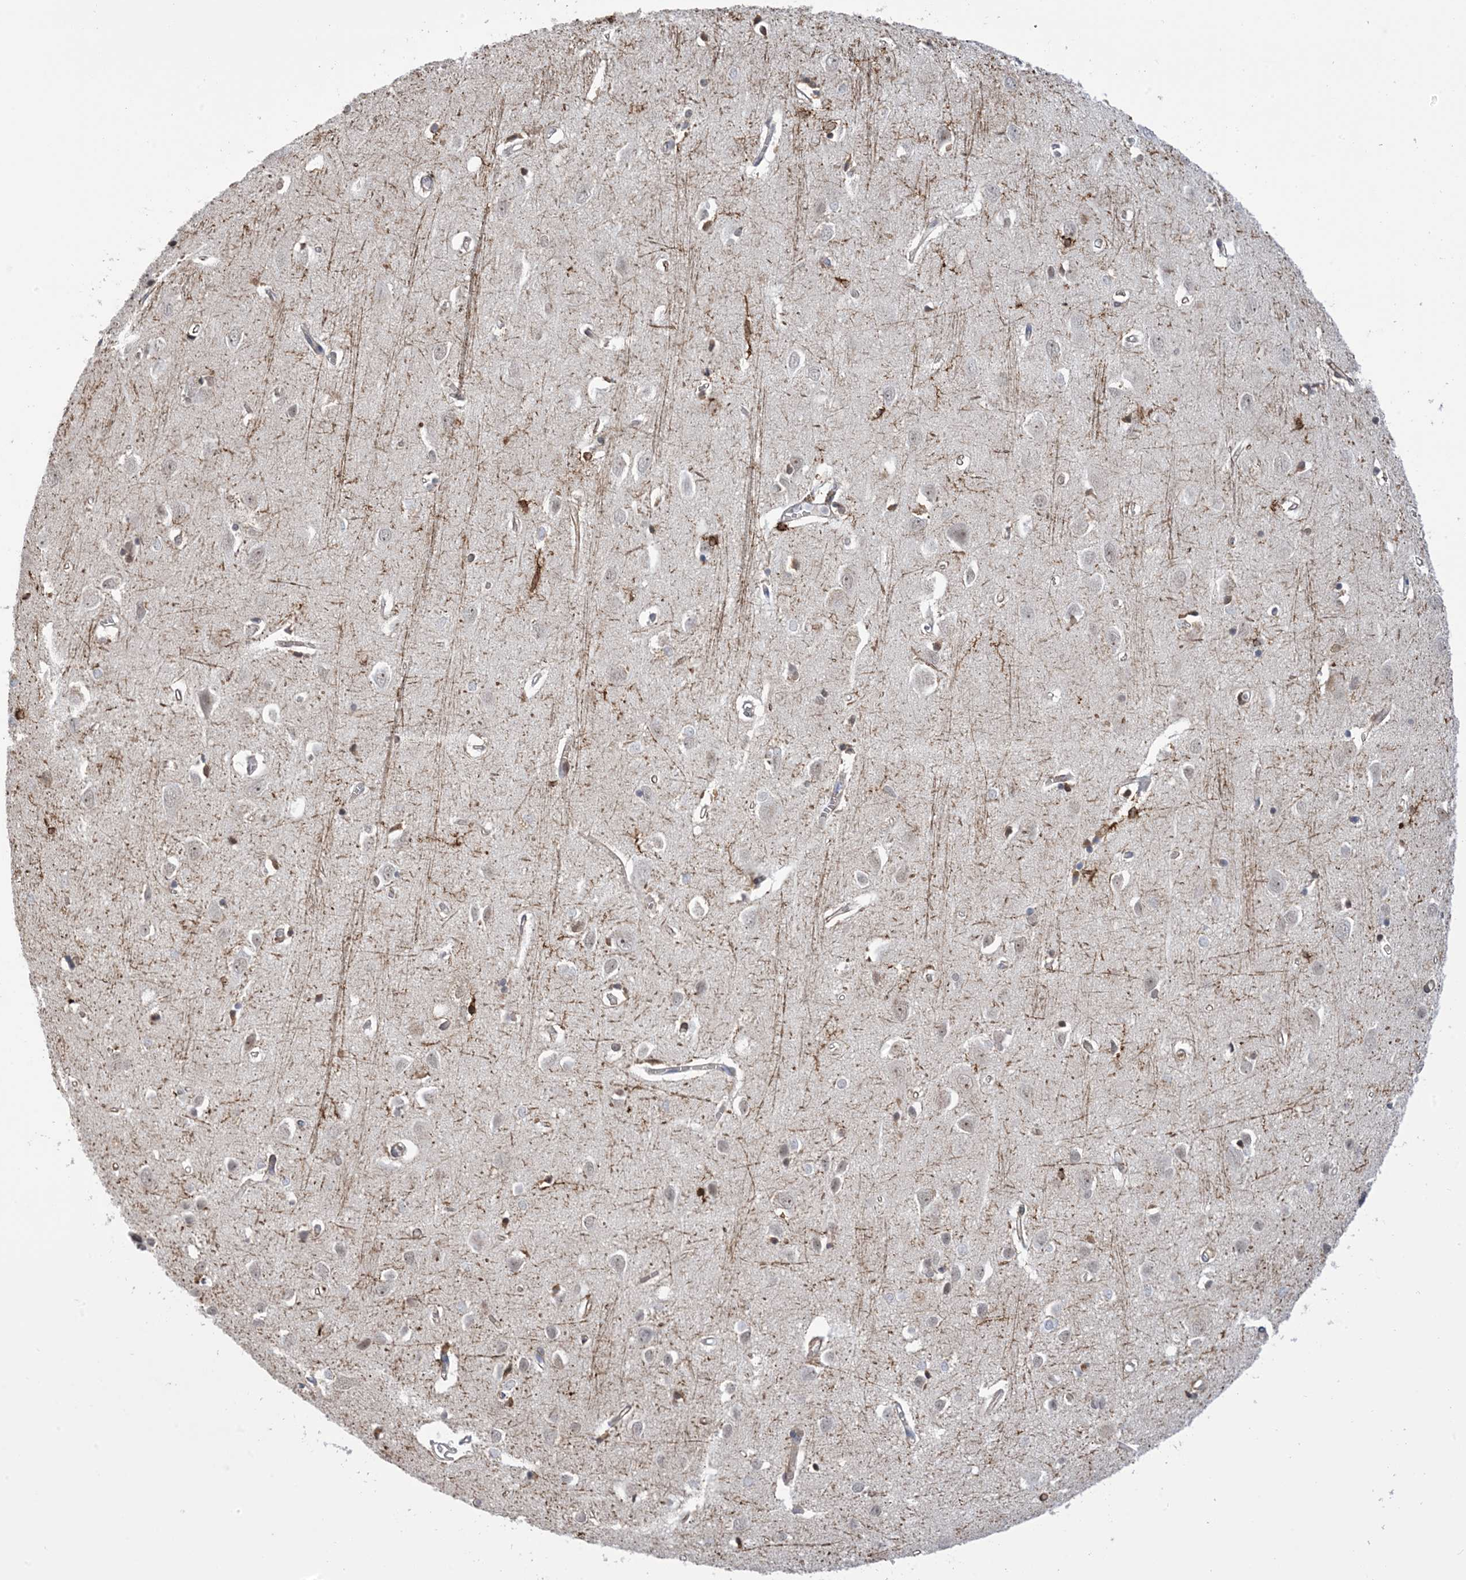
{"staining": {"intensity": "negative", "quantity": "none", "location": "none"}, "tissue": "cerebral cortex", "cell_type": "Endothelial cells", "image_type": "normal", "snomed": [{"axis": "morphology", "description": "Normal tissue, NOS"}, {"axis": "topography", "description": "Cerebral cortex"}], "caption": "High magnification brightfield microscopy of benign cerebral cortex stained with DAB (3,3'-diaminobenzidine) (brown) and counterstained with hematoxylin (blue): endothelial cells show no significant positivity. The staining was performed using DAB to visualize the protein expression in brown, while the nuclei were stained in blue with hematoxylin (Magnification: 20x).", "gene": "ZNF8", "patient": {"sex": "female", "age": 64}}